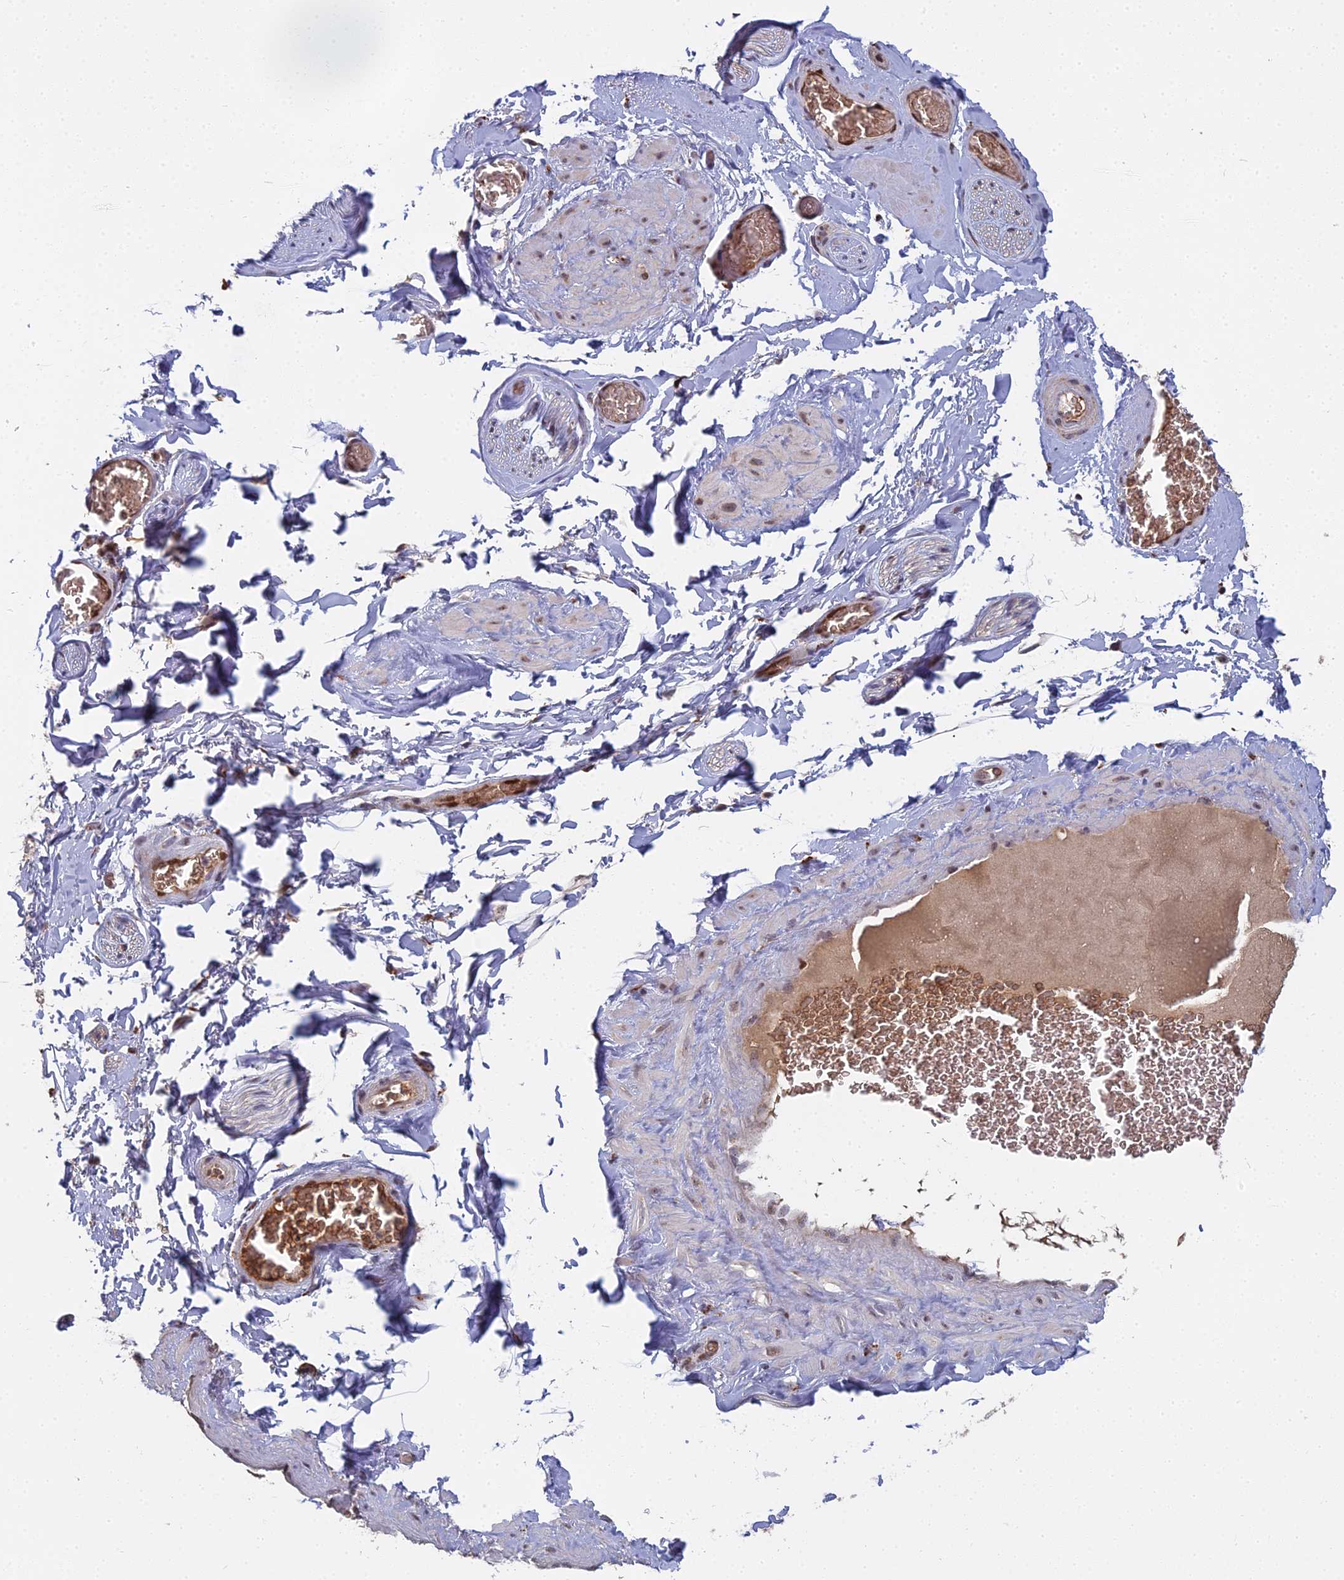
{"staining": {"intensity": "negative", "quantity": "none", "location": "none"}, "tissue": "adipose tissue", "cell_type": "Adipocytes", "image_type": "normal", "snomed": [{"axis": "morphology", "description": "Normal tissue, NOS"}, {"axis": "topography", "description": "Soft tissue"}, {"axis": "topography", "description": "Adipose tissue"}, {"axis": "topography", "description": "Vascular tissue"}, {"axis": "topography", "description": "Peripheral nerve tissue"}], "caption": "A high-resolution photomicrograph shows immunohistochemistry staining of normal adipose tissue, which shows no significant expression in adipocytes.", "gene": "MEOX1", "patient": {"sex": "male", "age": 46}}